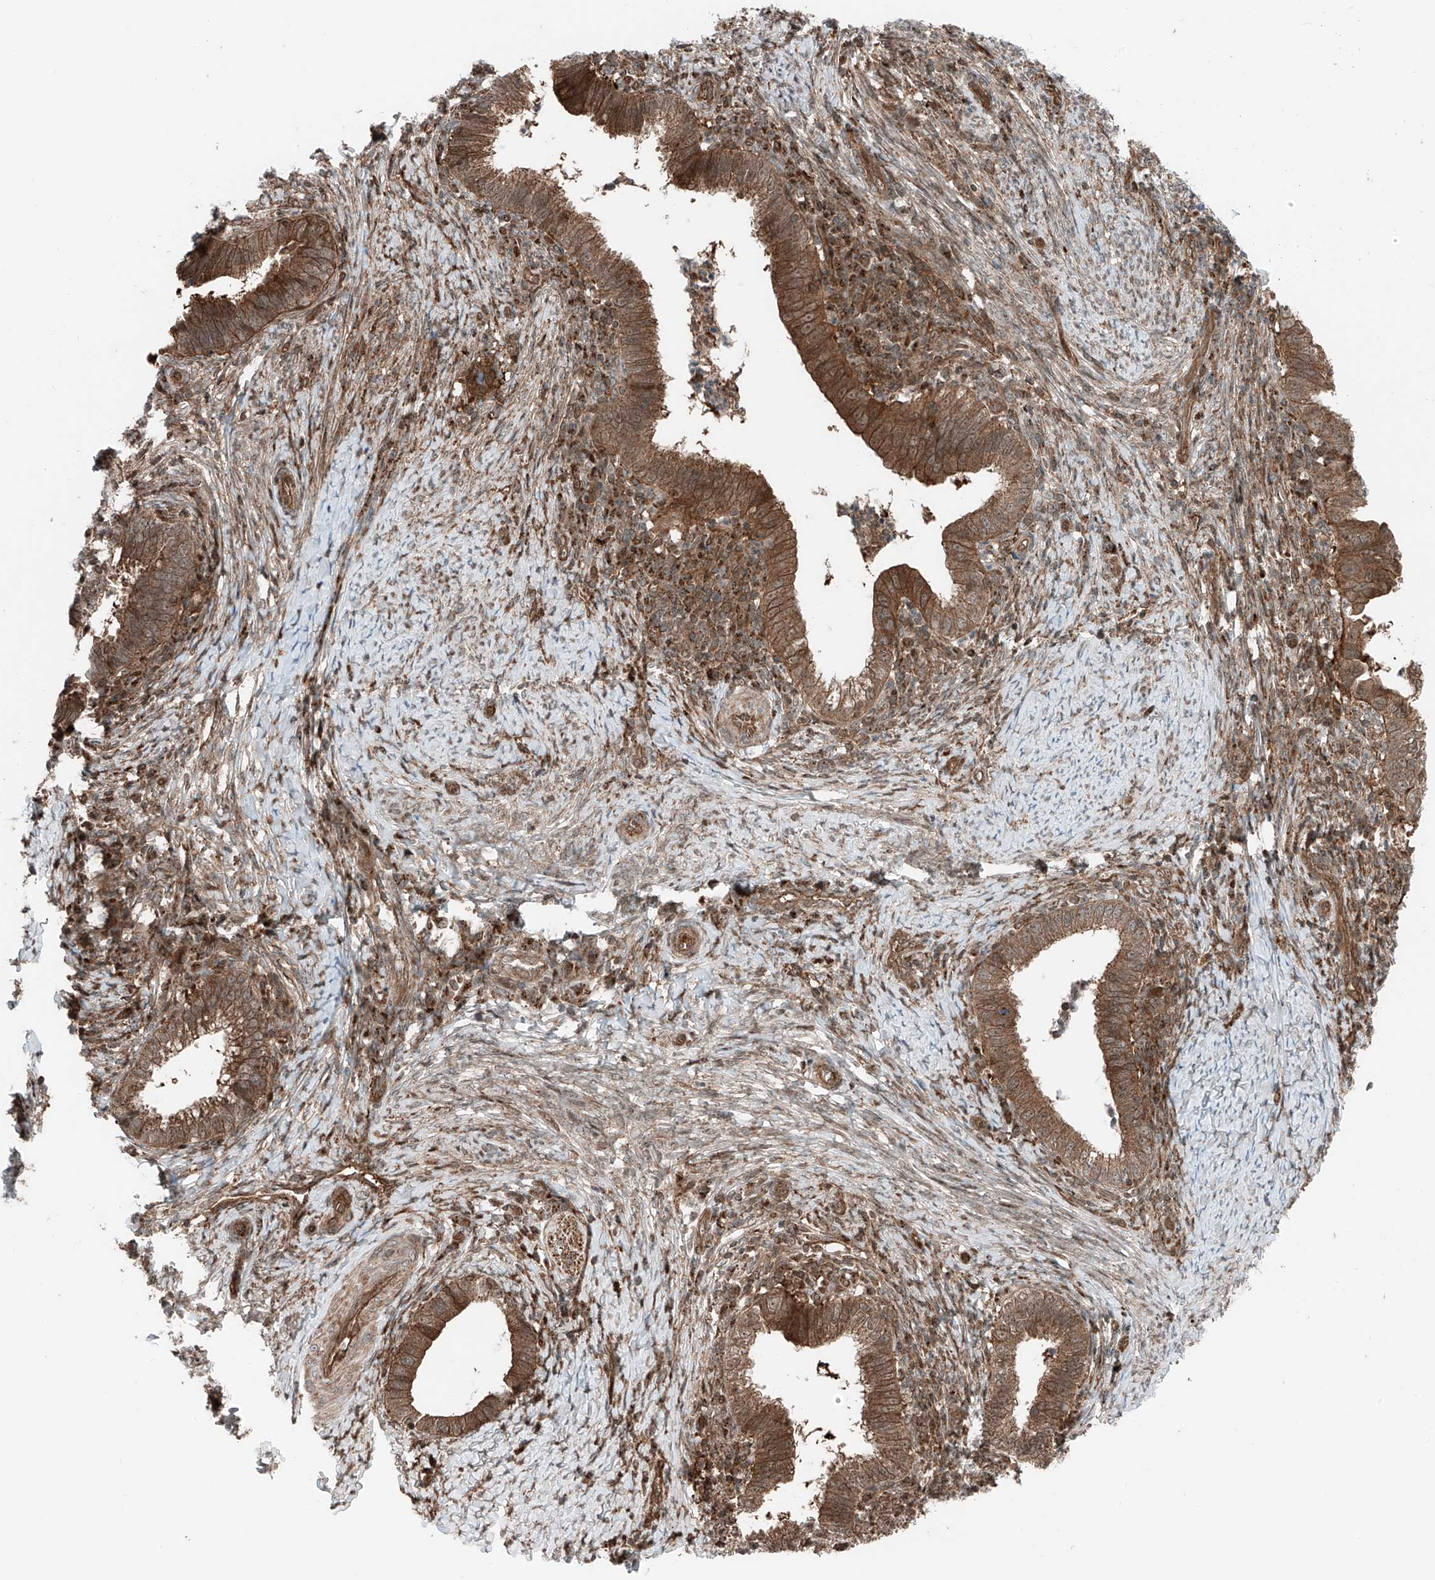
{"staining": {"intensity": "strong", "quantity": ">75%", "location": "cytoplasmic/membranous,nuclear"}, "tissue": "cervical cancer", "cell_type": "Tumor cells", "image_type": "cancer", "snomed": [{"axis": "morphology", "description": "Adenocarcinoma, NOS"}, {"axis": "topography", "description": "Cervix"}], "caption": "IHC staining of cervical cancer, which exhibits high levels of strong cytoplasmic/membranous and nuclear staining in about >75% of tumor cells indicating strong cytoplasmic/membranous and nuclear protein expression. The staining was performed using DAB (3,3'-diaminobenzidine) (brown) for protein detection and nuclei were counterstained in hematoxylin (blue).", "gene": "USP48", "patient": {"sex": "female", "age": 36}}